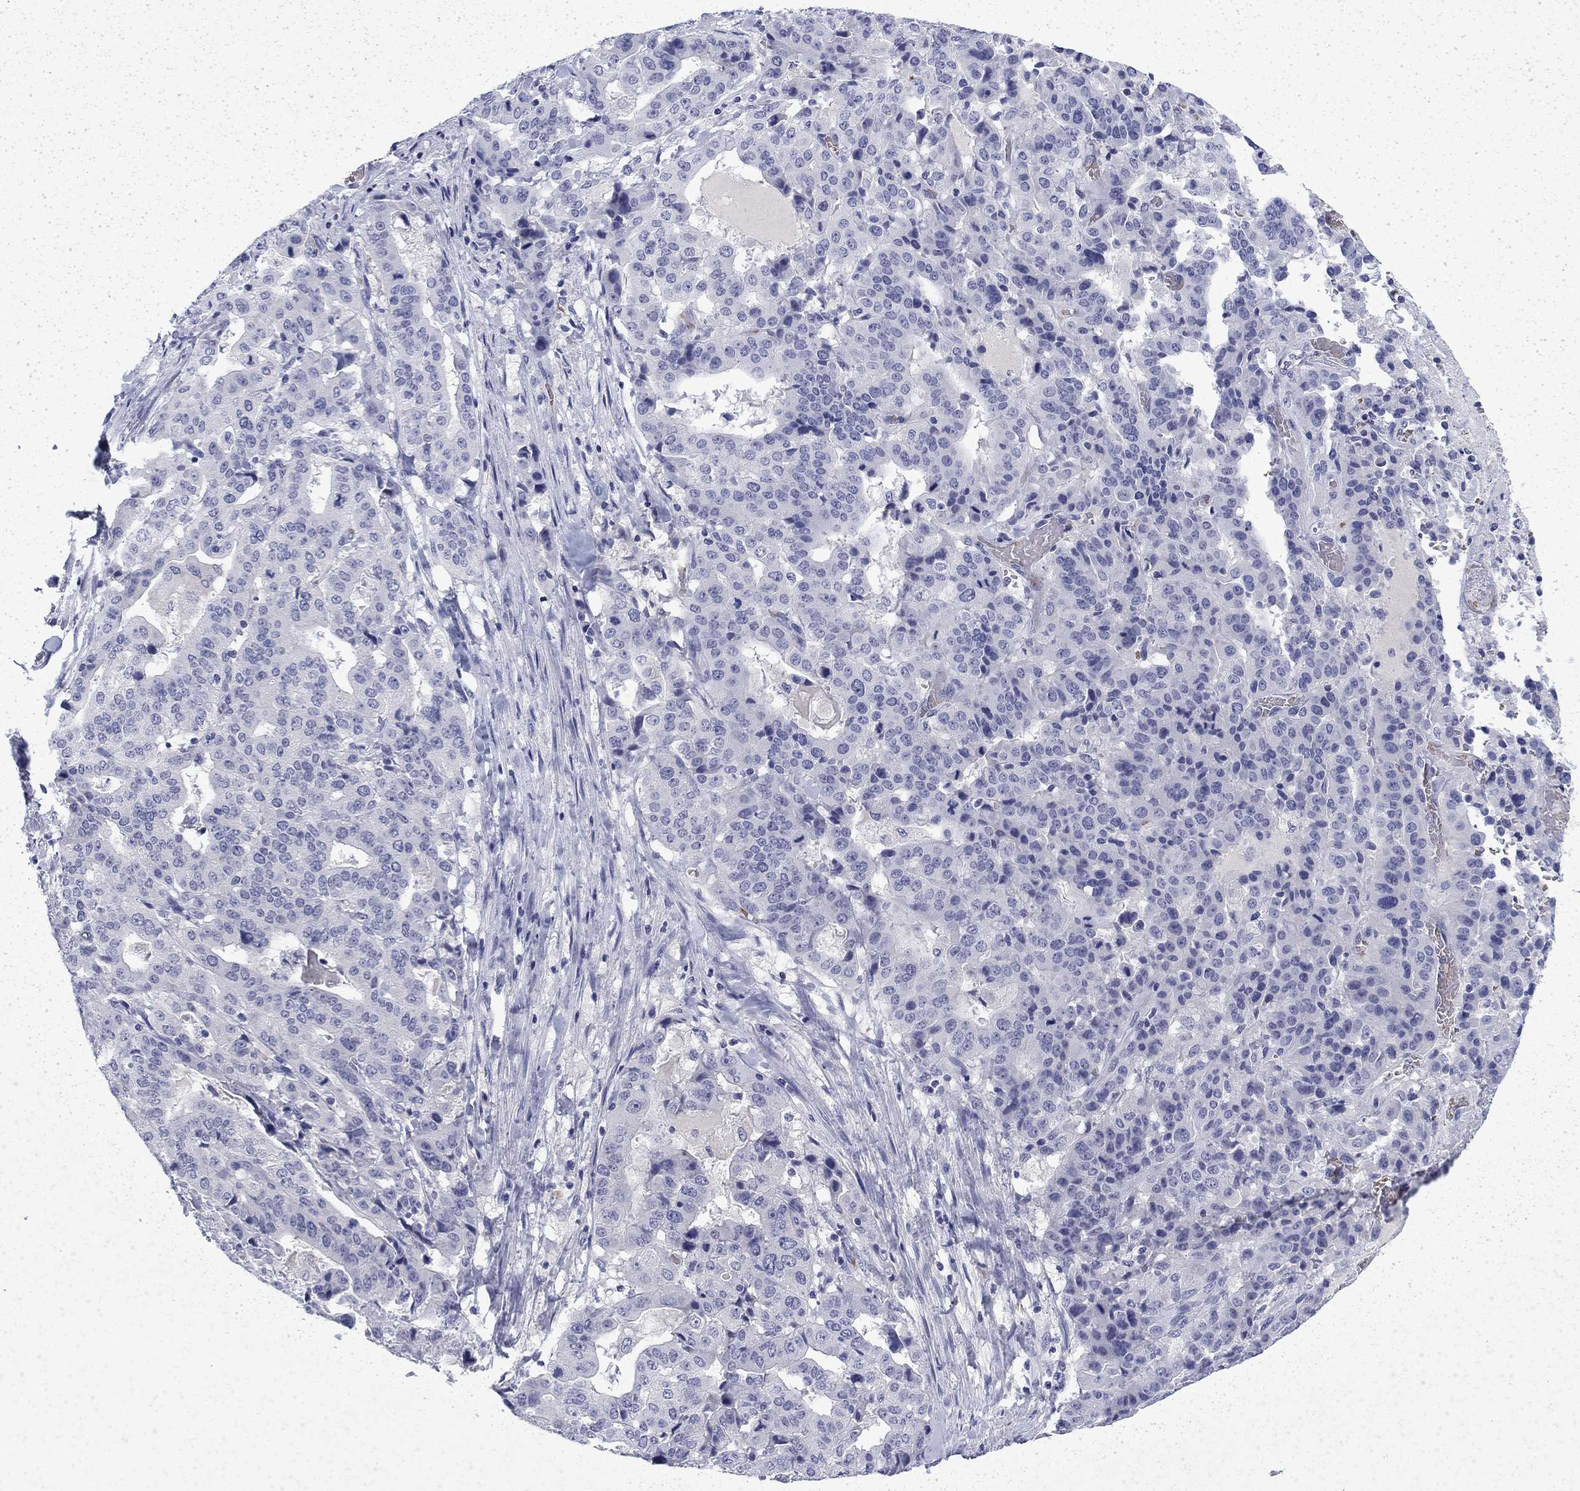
{"staining": {"intensity": "negative", "quantity": "none", "location": "none"}, "tissue": "stomach cancer", "cell_type": "Tumor cells", "image_type": "cancer", "snomed": [{"axis": "morphology", "description": "Adenocarcinoma, NOS"}, {"axis": "topography", "description": "Stomach"}], "caption": "IHC photomicrograph of neoplastic tissue: human stomach cancer stained with DAB (3,3'-diaminobenzidine) exhibits no significant protein expression in tumor cells.", "gene": "ENPP6", "patient": {"sex": "male", "age": 48}}